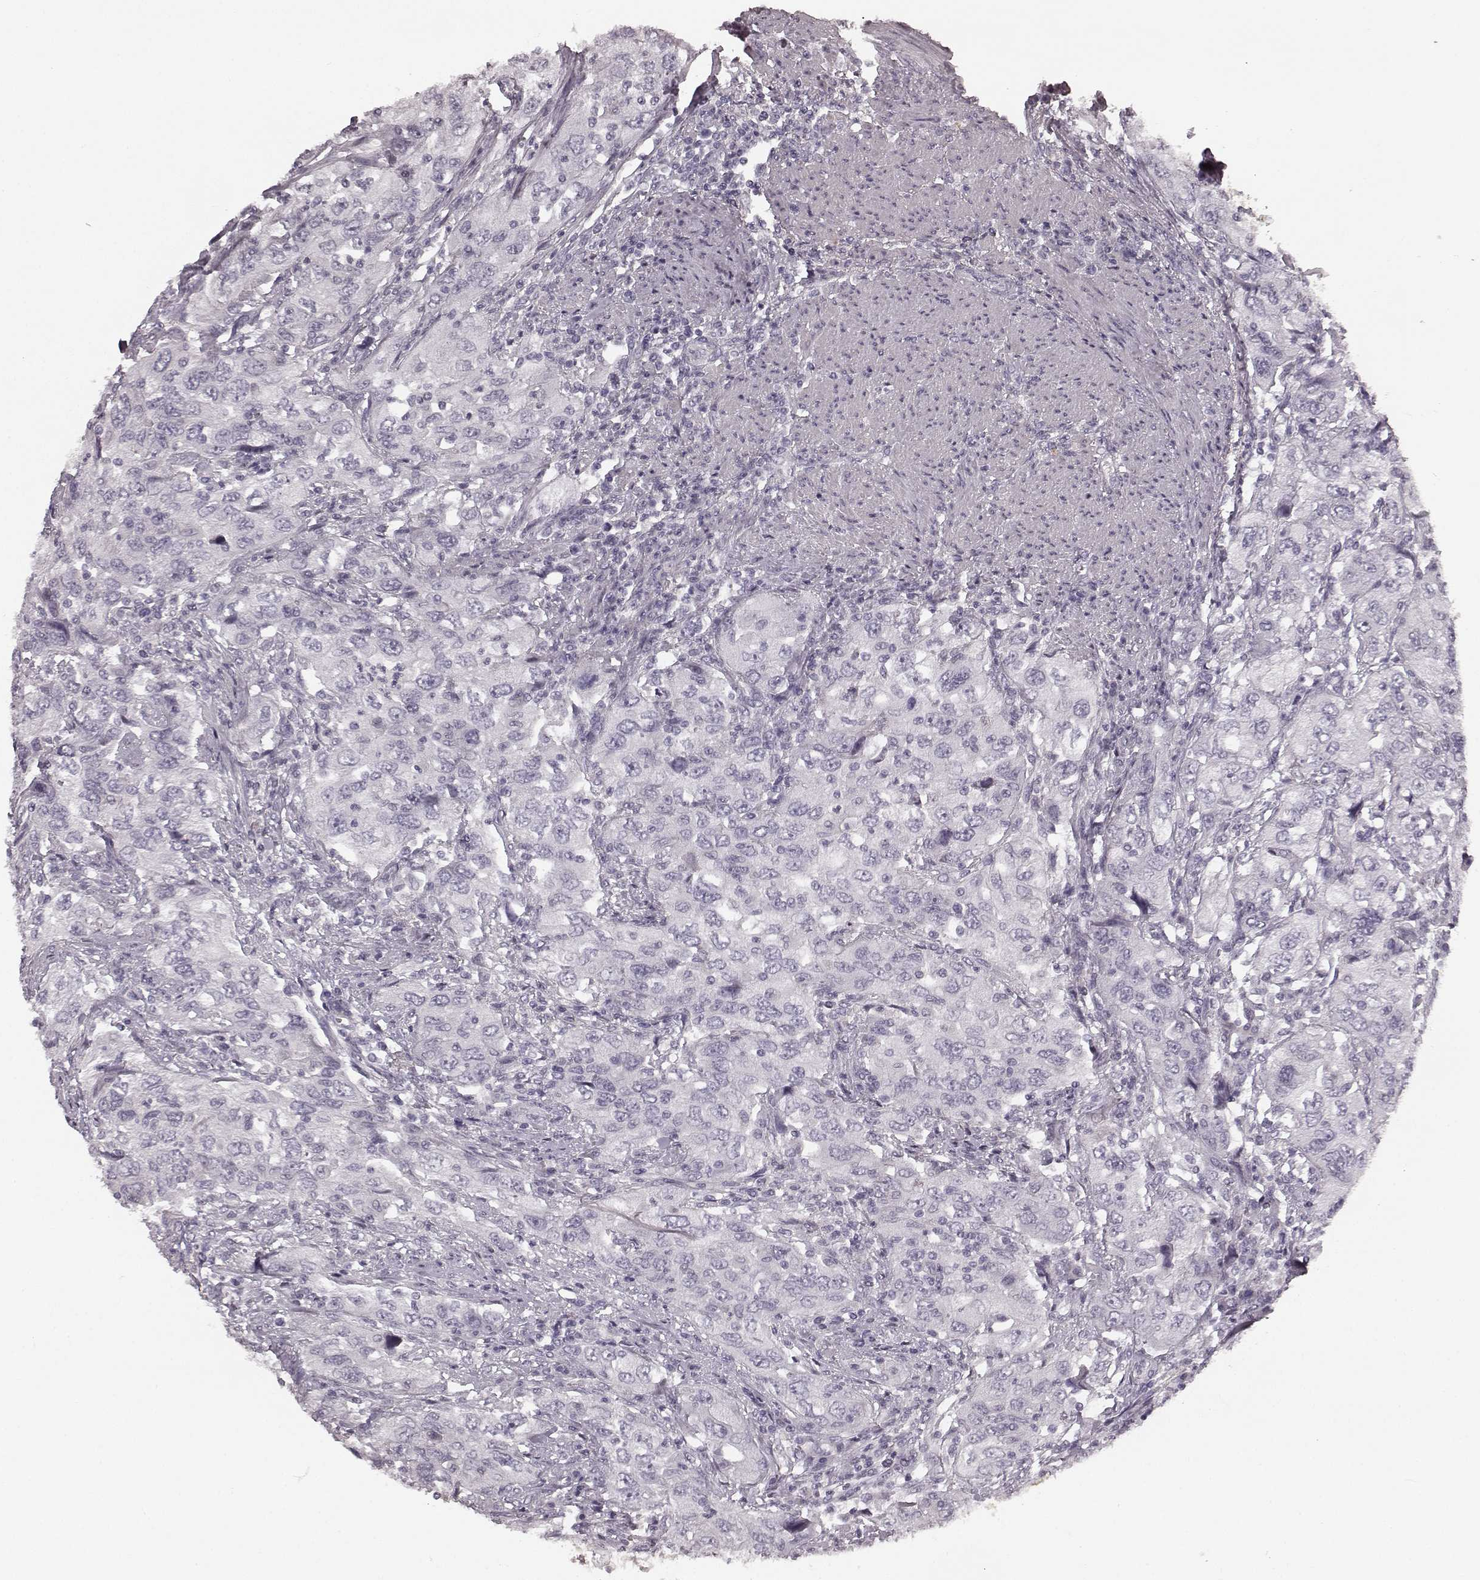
{"staining": {"intensity": "negative", "quantity": "none", "location": "none"}, "tissue": "urothelial cancer", "cell_type": "Tumor cells", "image_type": "cancer", "snomed": [{"axis": "morphology", "description": "Urothelial carcinoma, High grade"}, {"axis": "topography", "description": "Urinary bladder"}], "caption": "Human high-grade urothelial carcinoma stained for a protein using immunohistochemistry shows no positivity in tumor cells.", "gene": "RIT2", "patient": {"sex": "male", "age": 76}}